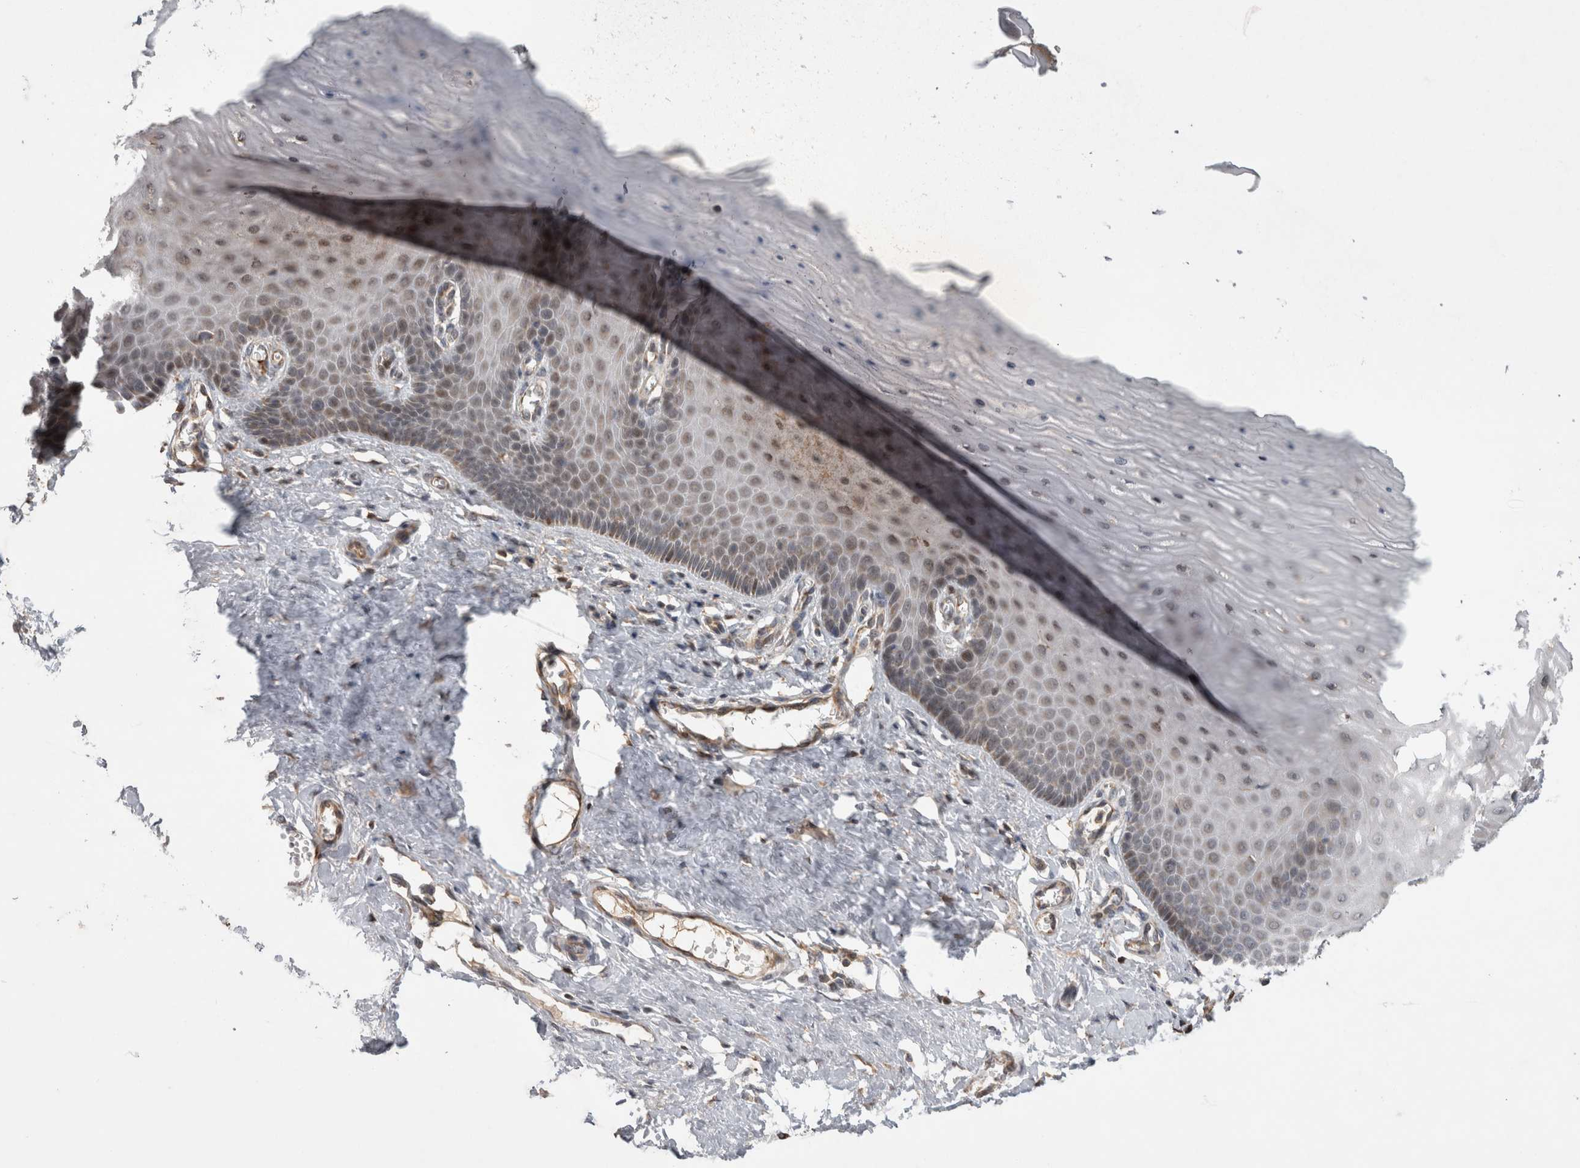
{"staining": {"intensity": "moderate", "quantity": ">75%", "location": "cytoplasmic/membranous,nuclear"}, "tissue": "cervix", "cell_type": "Glandular cells", "image_type": "normal", "snomed": [{"axis": "morphology", "description": "Normal tissue, NOS"}, {"axis": "topography", "description": "Cervix"}], "caption": "Immunohistochemistry of normal human cervix shows medium levels of moderate cytoplasmic/membranous,nuclear staining in approximately >75% of glandular cells.", "gene": "KCNIP1", "patient": {"sex": "female", "age": 55}}